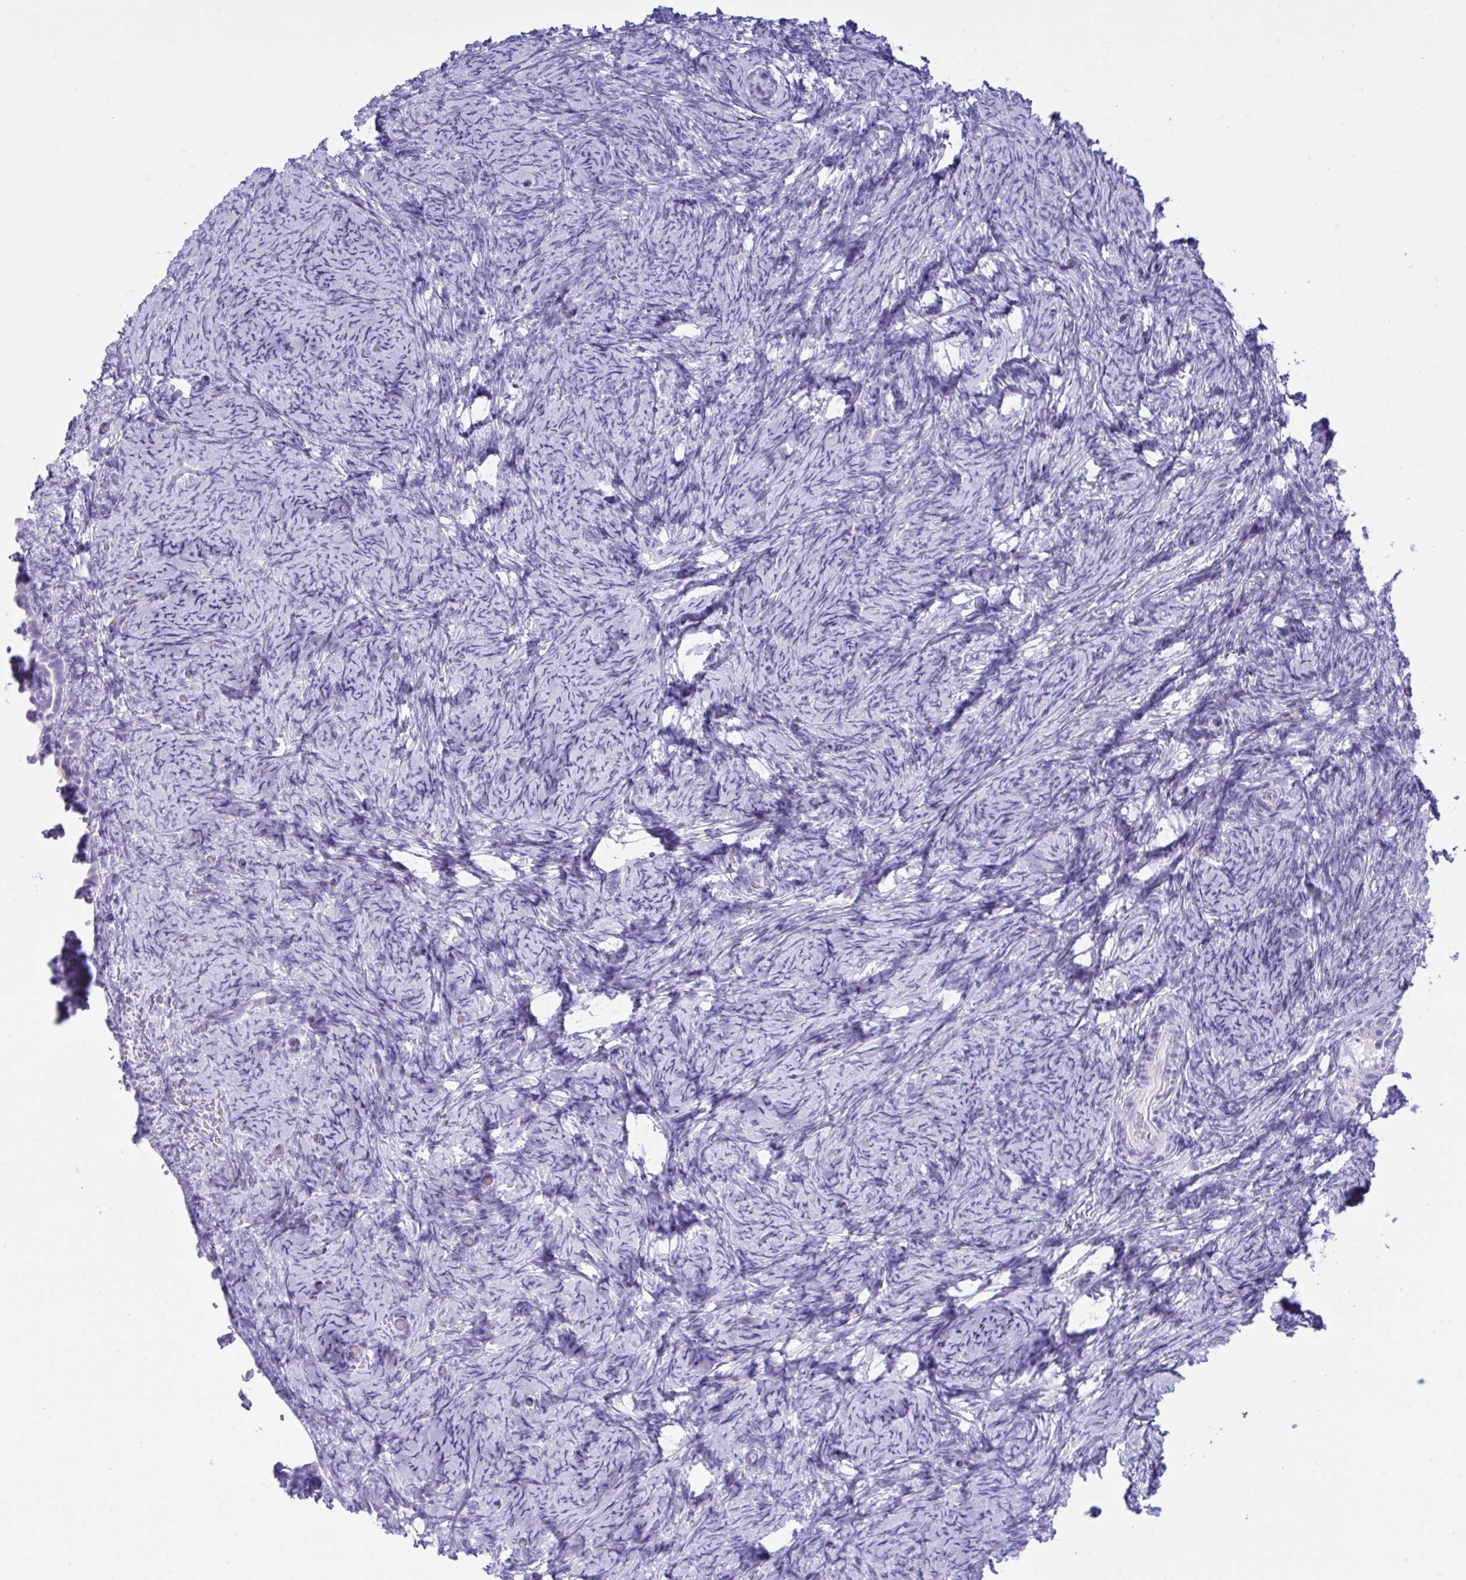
{"staining": {"intensity": "negative", "quantity": "none", "location": "none"}, "tissue": "ovary", "cell_type": "Ovarian stroma cells", "image_type": "normal", "snomed": [{"axis": "morphology", "description": "Normal tissue, NOS"}, {"axis": "topography", "description": "Ovary"}], "caption": "IHC of benign ovary reveals no staining in ovarian stroma cells. (Stains: DAB immunohistochemistry with hematoxylin counter stain, Microscopy: brightfield microscopy at high magnification).", "gene": "BEX5", "patient": {"sex": "female", "age": 34}}